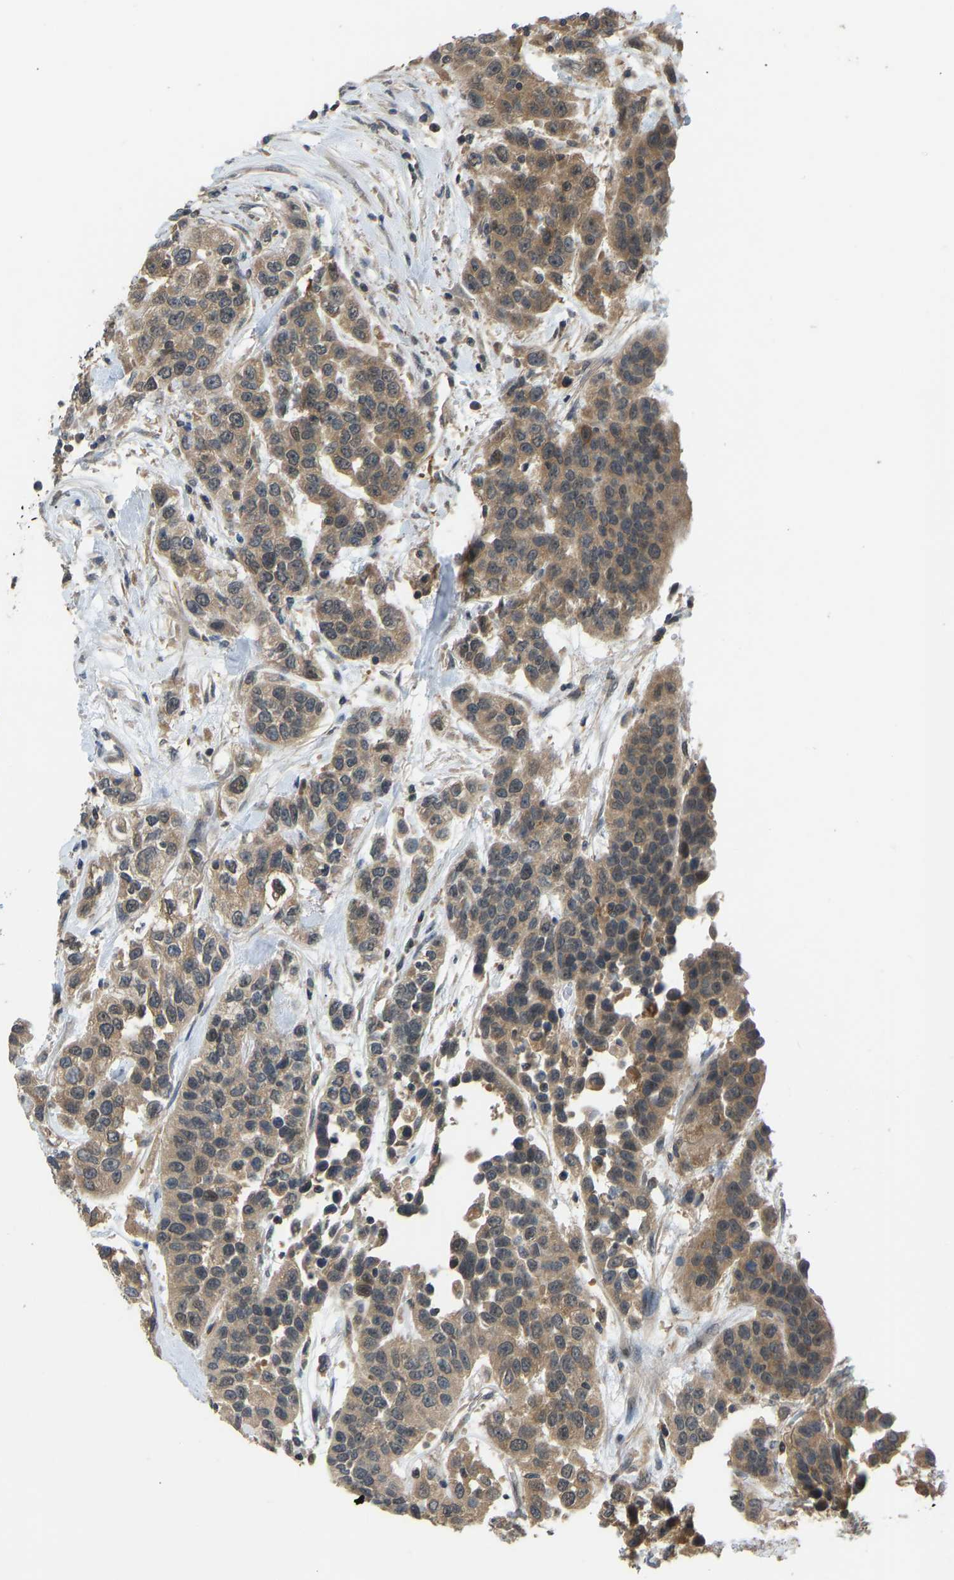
{"staining": {"intensity": "moderate", "quantity": ">75%", "location": "cytoplasmic/membranous"}, "tissue": "urothelial cancer", "cell_type": "Tumor cells", "image_type": "cancer", "snomed": [{"axis": "morphology", "description": "Urothelial carcinoma, High grade"}, {"axis": "topography", "description": "Urinary bladder"}], "caption": "High-grade urothelial carcinoma stained with immunohistochemistry shows moderate cytoplasmic/membranous positivity in about >75% of tumor cells. The staining is performed using DAB brown chromogen to label protein expression. The nuclei are counter-stained blue using hematoxylin.", "gene": "CCT8", "patient": {"sex": "female", "age": 80}}